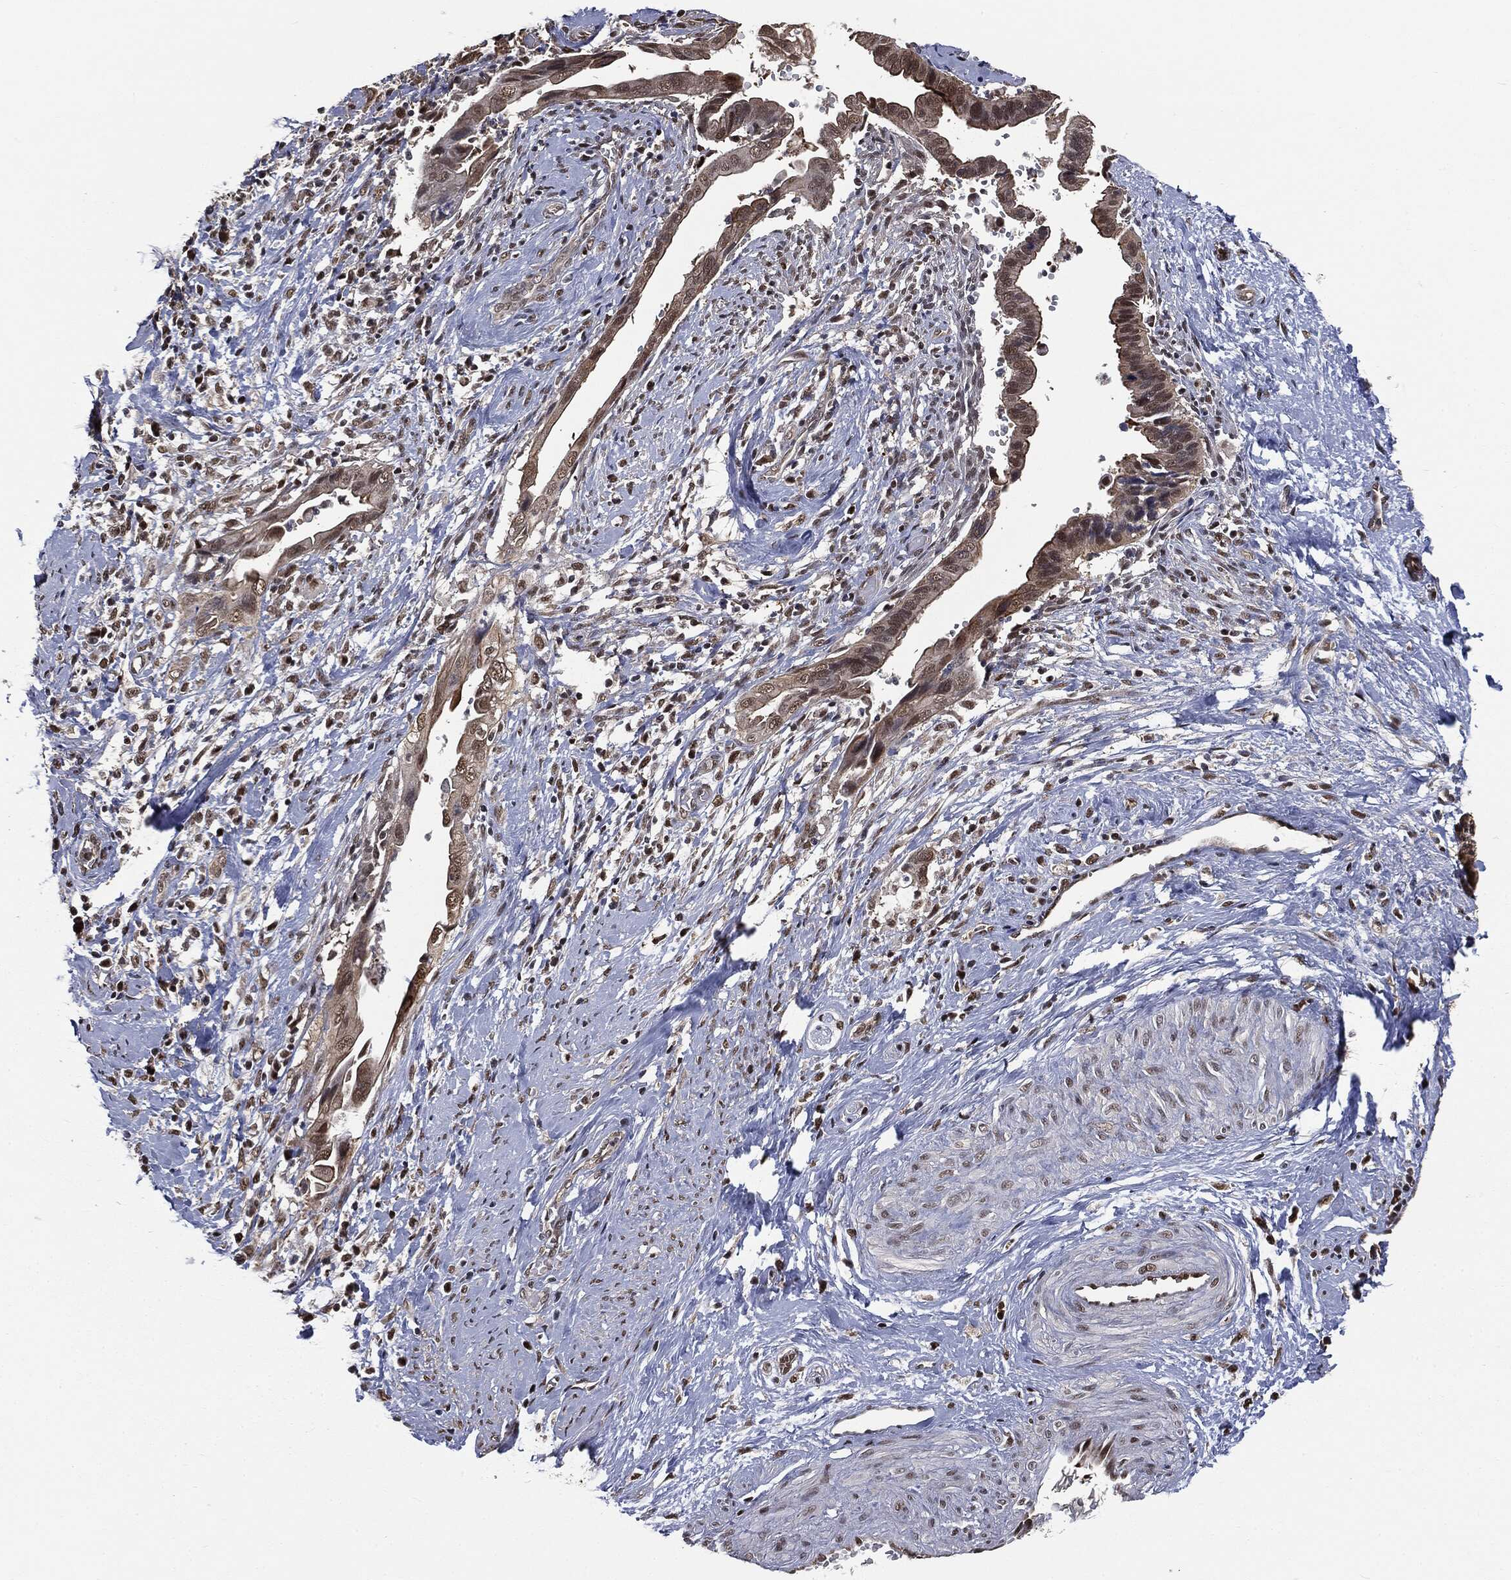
{"staining": {"intensity": "moderate", "quantity": "<25%", "location": "nuclear"}, "tissue": "cervical cancer", "cell_type": "Tumor cells", "image_type": "cancer", "snomed": [{"axis": "morphology", "description": "Adenocarcinoma, NOS"}, {"axis": "topography", "description": "Cervix"}], "caption": "Cervical cancer was stained to show a protein in brown. There is low levels of moderate nuclear positivity in approximately <25% of tumor cells. Ihc stains the protein of interest in brown and the nuclei are stained blue.", "gene": "SHLD2", "patient": {"sex": "female", "age": 42}}